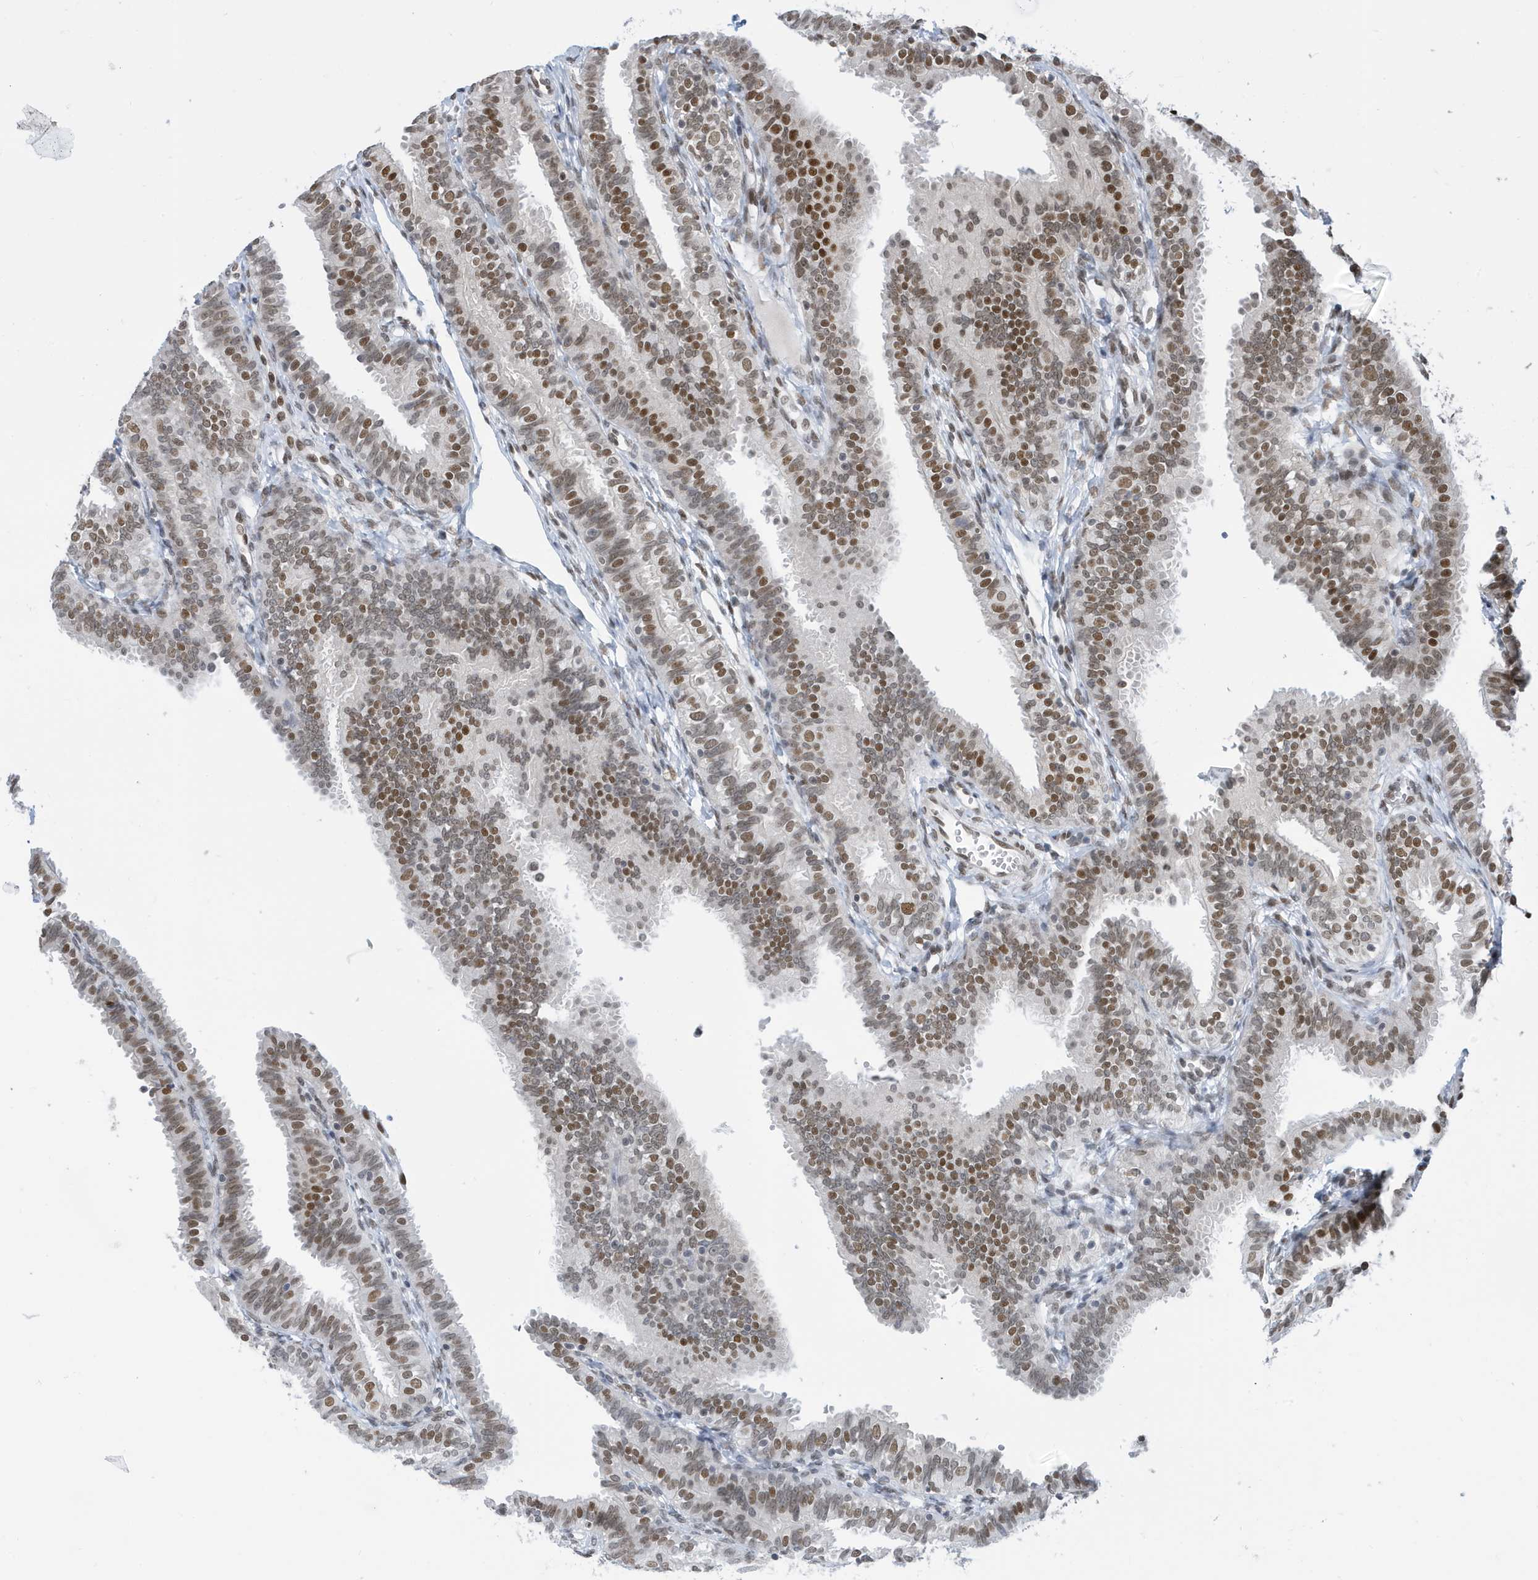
{"staining": {"intensity": "moderate", "quantity": "25%-75%", "location": "nuclear"}, "tissue": "fallopian tube", "cell_type": "Glandular cells", "image_type": "normal", "snomed": [{"axis": "morphology", "description": "Normal tissue, NOS"}, {"axis": "topography", "description": "Fallopian tube"}], "caption": "Immunohistochemistry (DAB (3,3'-diaminobenzidine)) staining of benign fallopian tube shows moderate nuclear protein expression in approximately 25%-75% of glandular cells. The staining was performed using DAB (3,3'-diaminobenzidine) to visualize the protein expression in brown, while the nuclei were stained in blue with hematoxylin (Magnification: 20x).", "gene": "PCYT1A", "patient": {"sex": "female", "age": 35}}